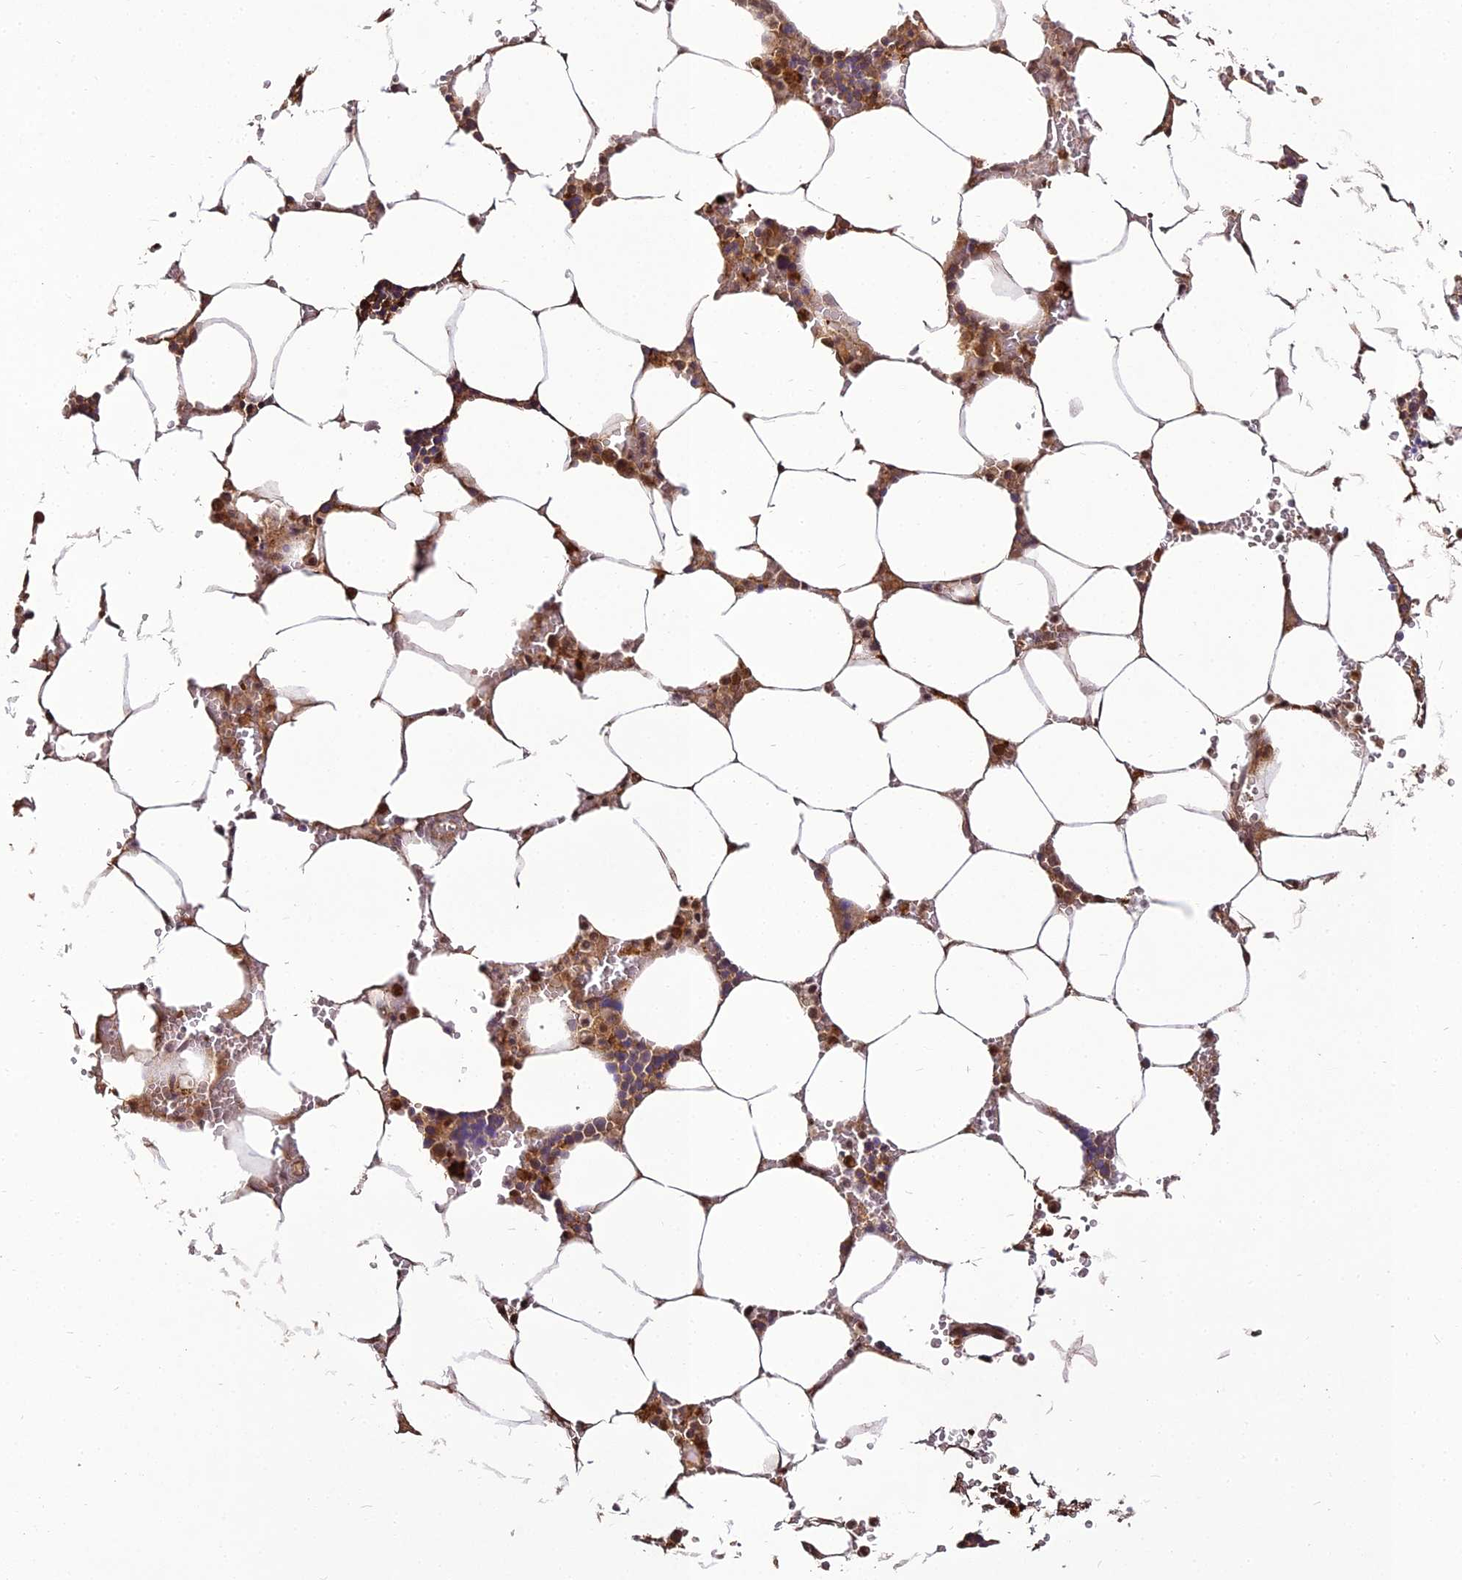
{"staining": {"intensity": "moderate", "quantity": "25%-75%", "location": "cytoplasmic/membranous"}, "tissue": "bone marrow", "cell_type": "Hematopoietic cells", "image_type": "normal", "snomed": [{"axis": "morphology", "description": "Normal tissue, NOS"}, {"axis": "topography", "description": "Bone marrow"}], "caption": "Immunohistochemical staining of unremarkable bone marrow displays 25%-75% levels of moderate cytoplasmic/membranous protein staining in approximately 25%-75% of hematopoietic cells. (DAB IHC with brightfield microscopy, high magnification).", "gene": "BCDIN3D", "patient": {"sex": "male", "age": 70}}